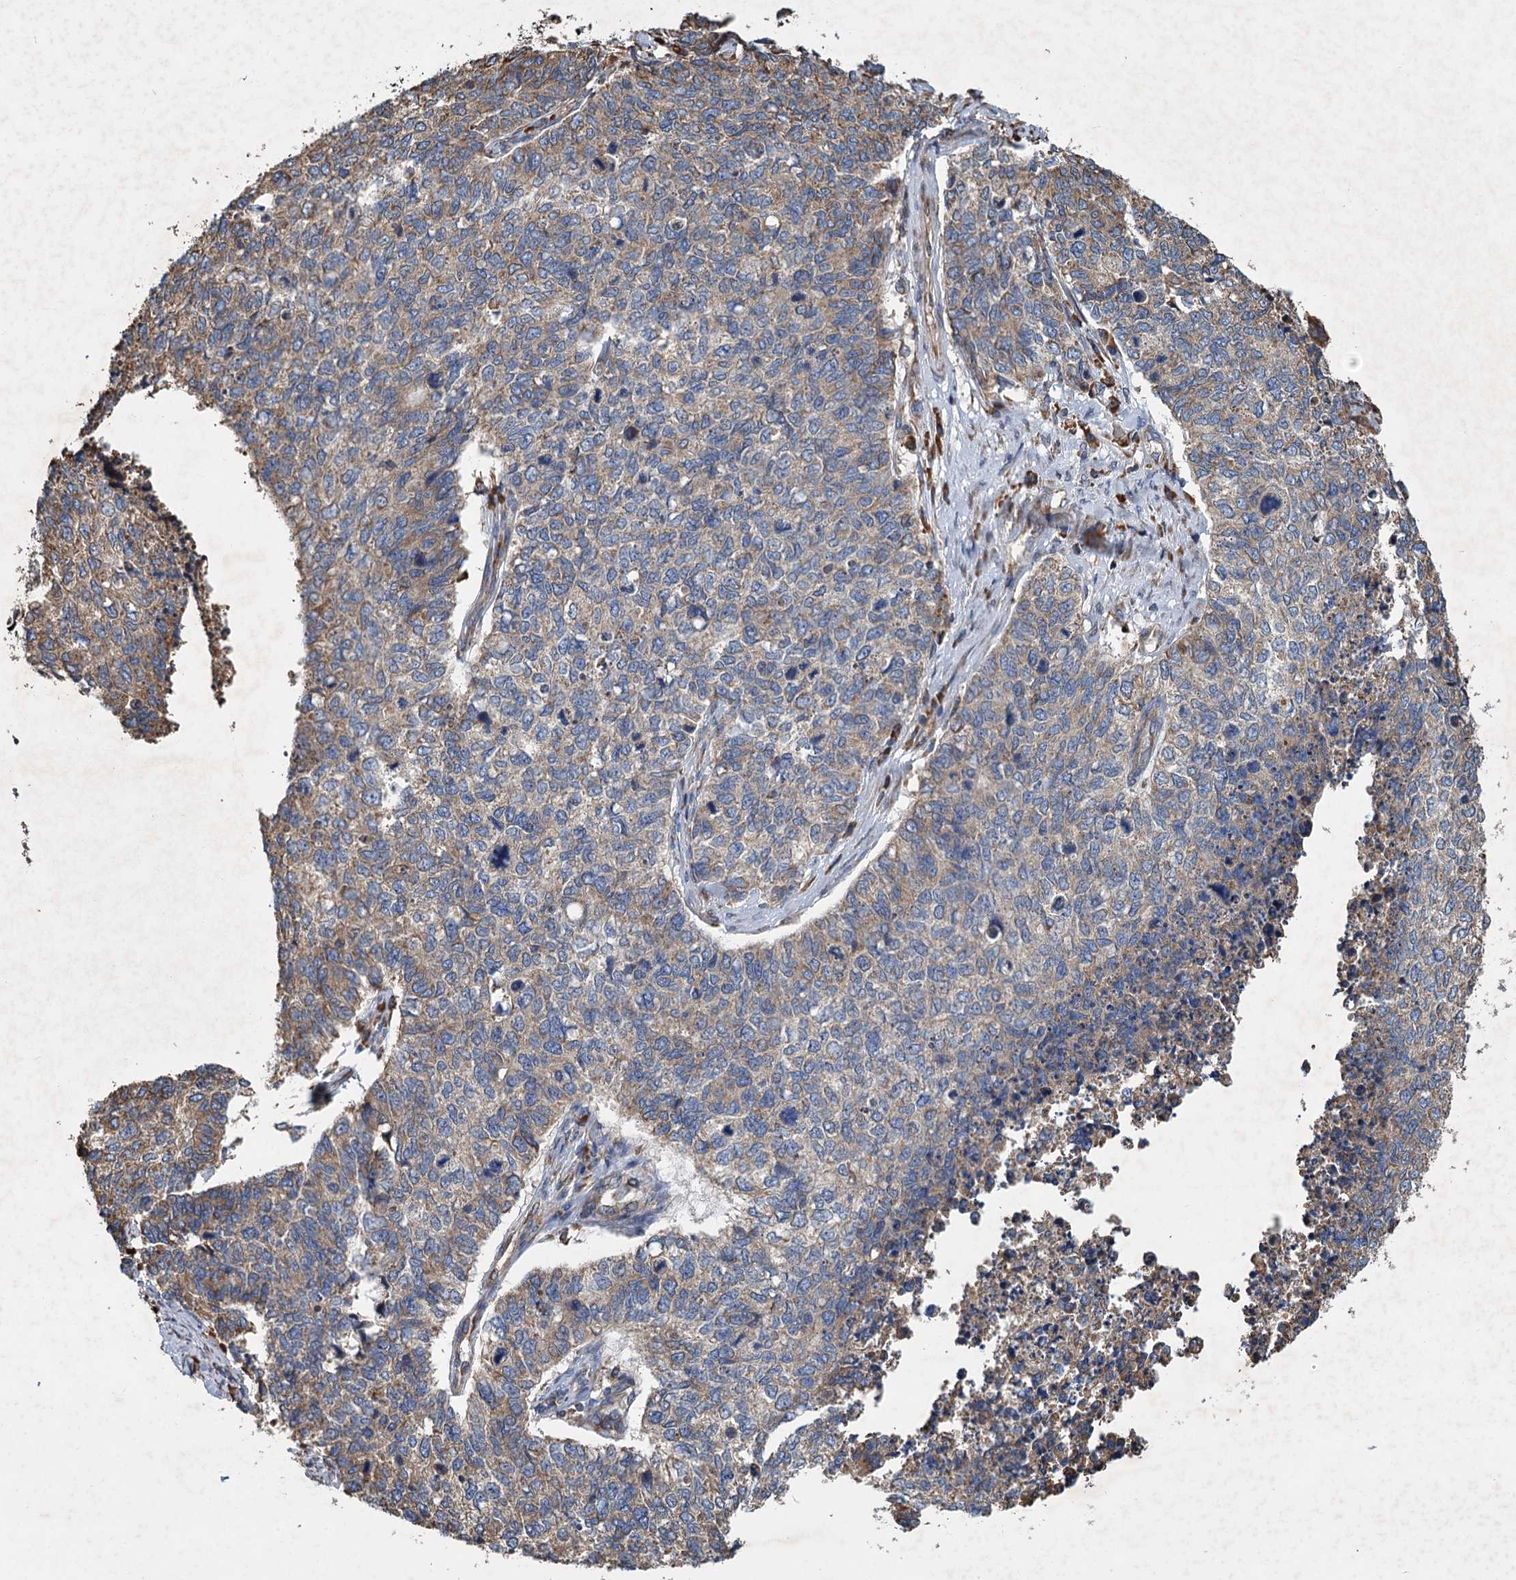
{"staining": {"intensity": "moderate", "quantity": "25%-75%", "location": "cytoplasmic/membranous"}, "tissue": "cervical cancer", "cell_type": "Tumor cells", "image_type": "cancer", "snomed": [{"axis": "morphology", "description": "Squamous cell carcinoma, NOS"}, {"axis": "topography", "description": "Cervix"}], "caption": "DAB immunohistochemical staining of human squamous cell carcinoma (cervical) displays moderate cytoplasmic/membranous protein positivity in approximately 25%-75% of tumor cells.", "gene": "LINS1", "patient": {"sex": "female", "age": 63}}